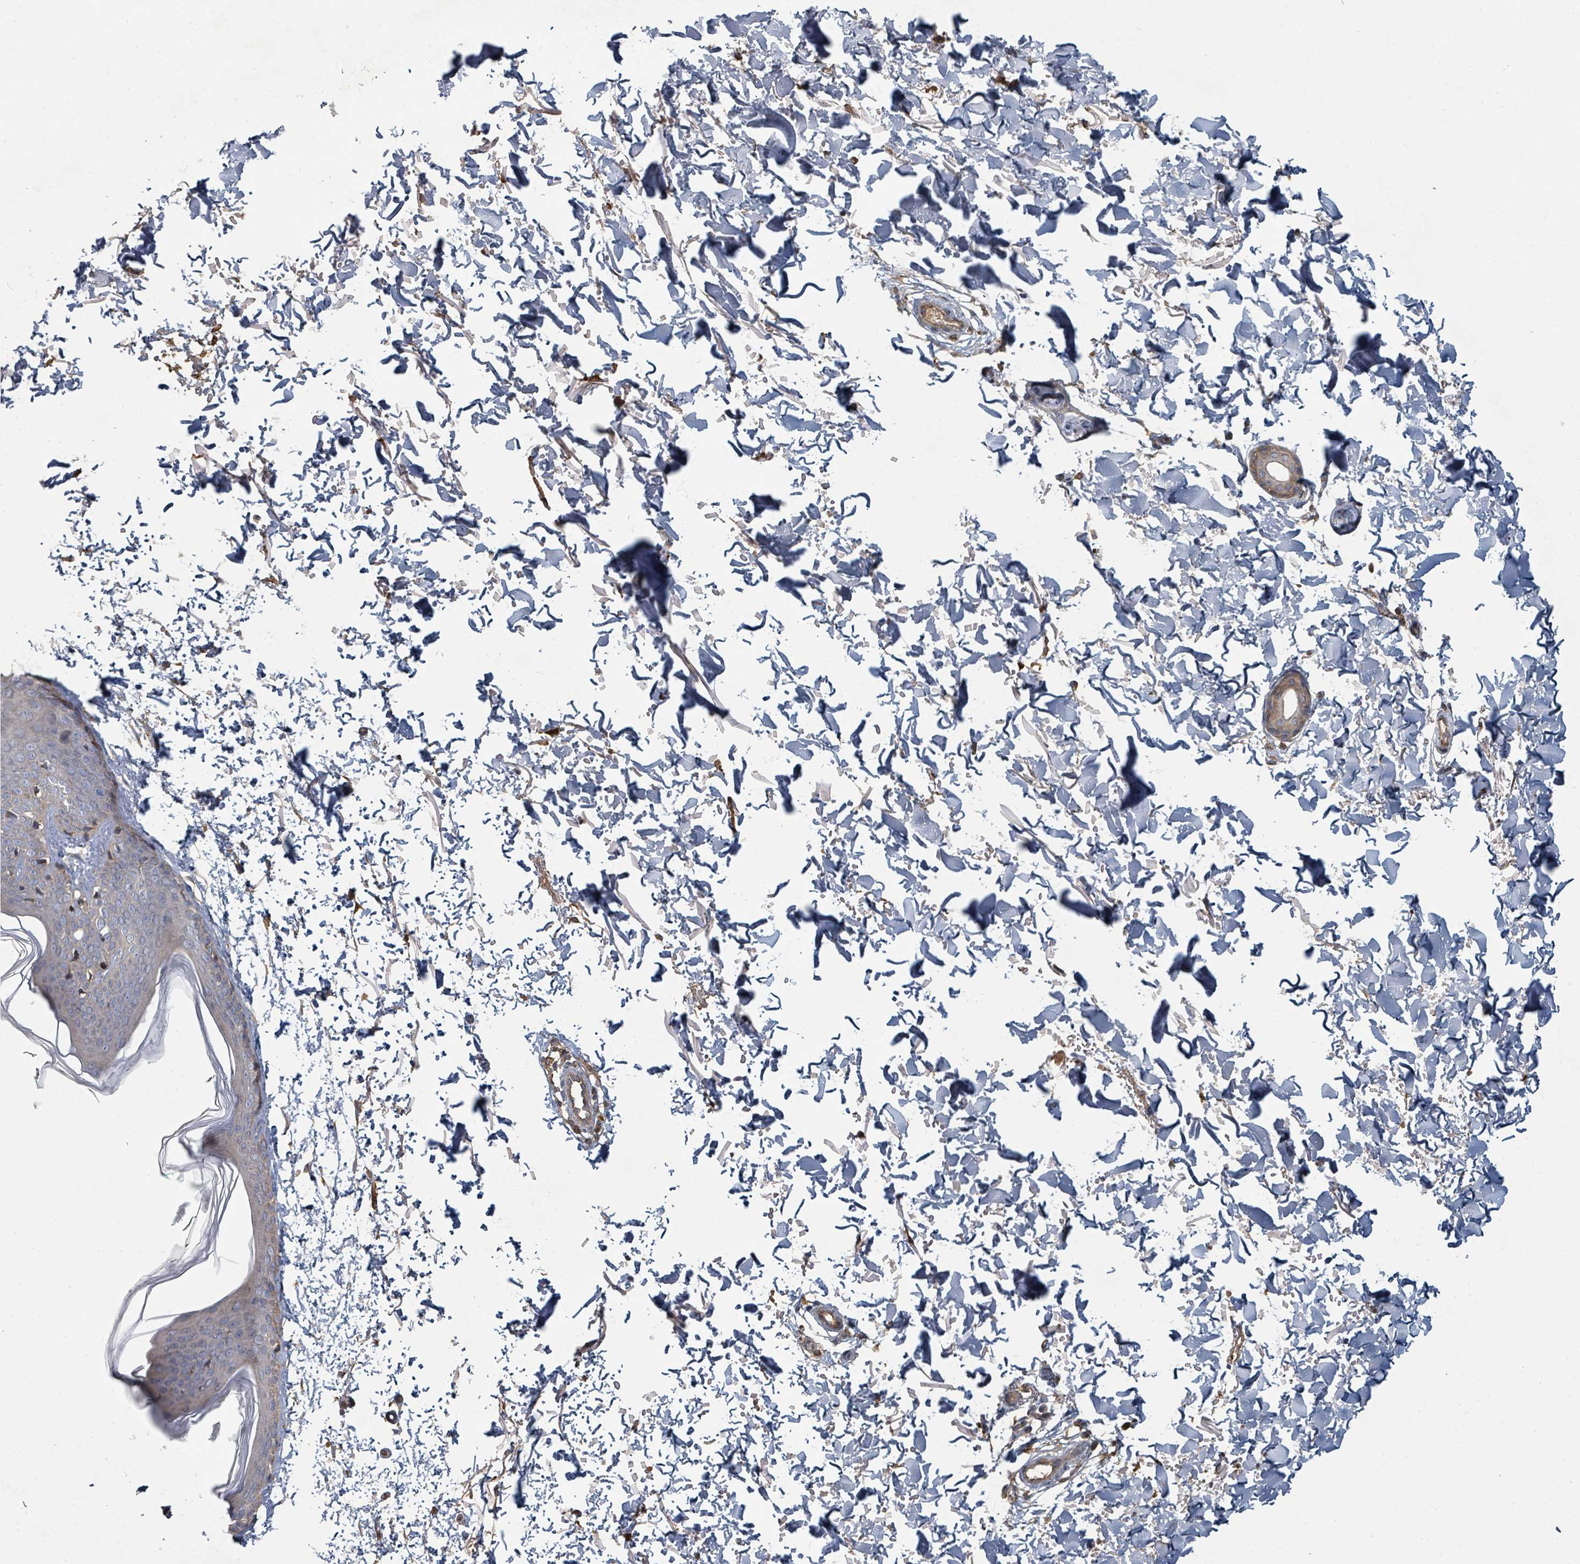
{"staining": {"intensity": "negative", "quantity": "none", "location": "none"}, "tissue": "skin", "cell_type": "Fibroblasts", "image_type": "normal", "snomed": [{"axis": "morphology", "description": "Normal tissue, NOS"}, {"axis": "topography", "description": "Skin"}], "caption": "Fibroblasts show no significant staining in normal skin.", "gene": "WDFY1", "patient": {"sex": "male", "age": 66}}